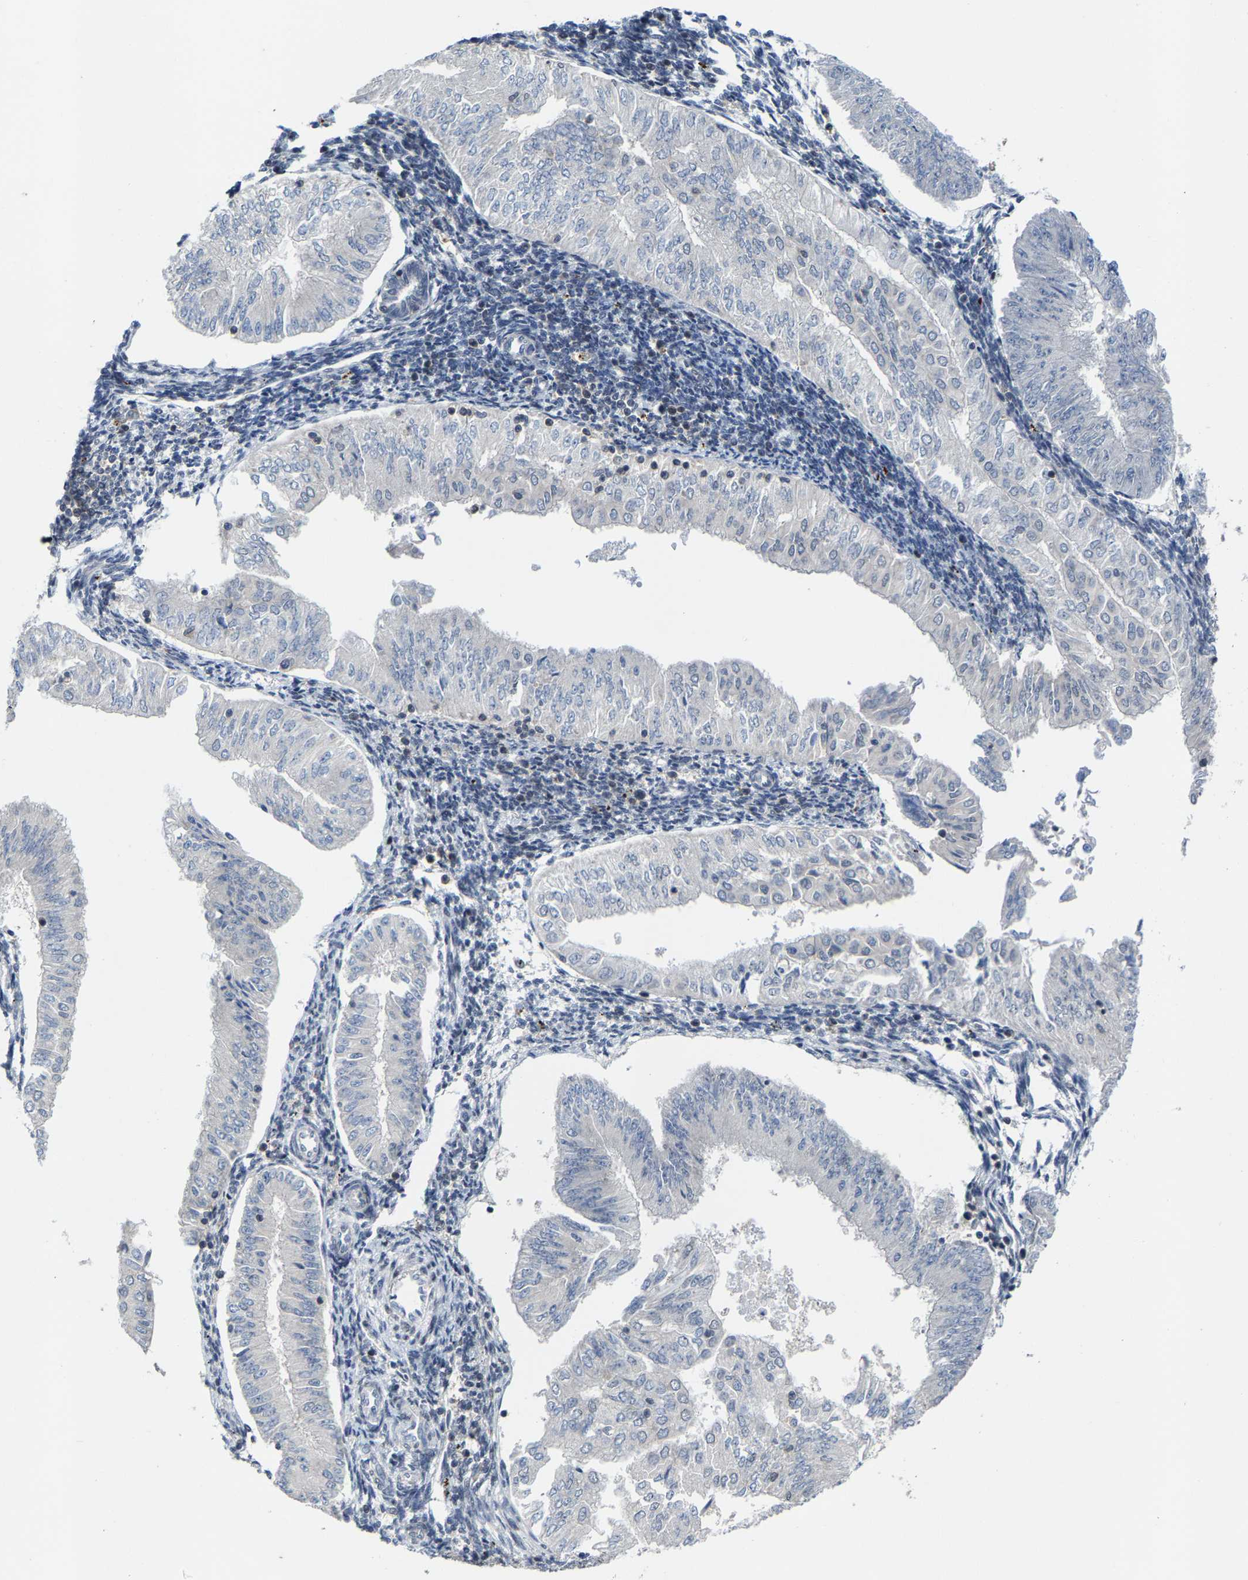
{"staining": {"intensity": "negative", "quantity": "none", "location": "none"}, "tissue": "endometrial cancer", "cell_type": "Tumor cells", "image_type": "cancer", "snomed": [{"axis": "morphology", "description": "Normal tissue, NOS"}, {"axis": "morphology", "description": "Adenocarcinoma, NOS"}, {"axis": "topography", "description": "Endometrium"}], "caption": "Tumor cells are negative for protein expression in human endometrial adenocarcinoma.", "gene": "FGD3", "patient": {"sex": "female", "age": 53}}